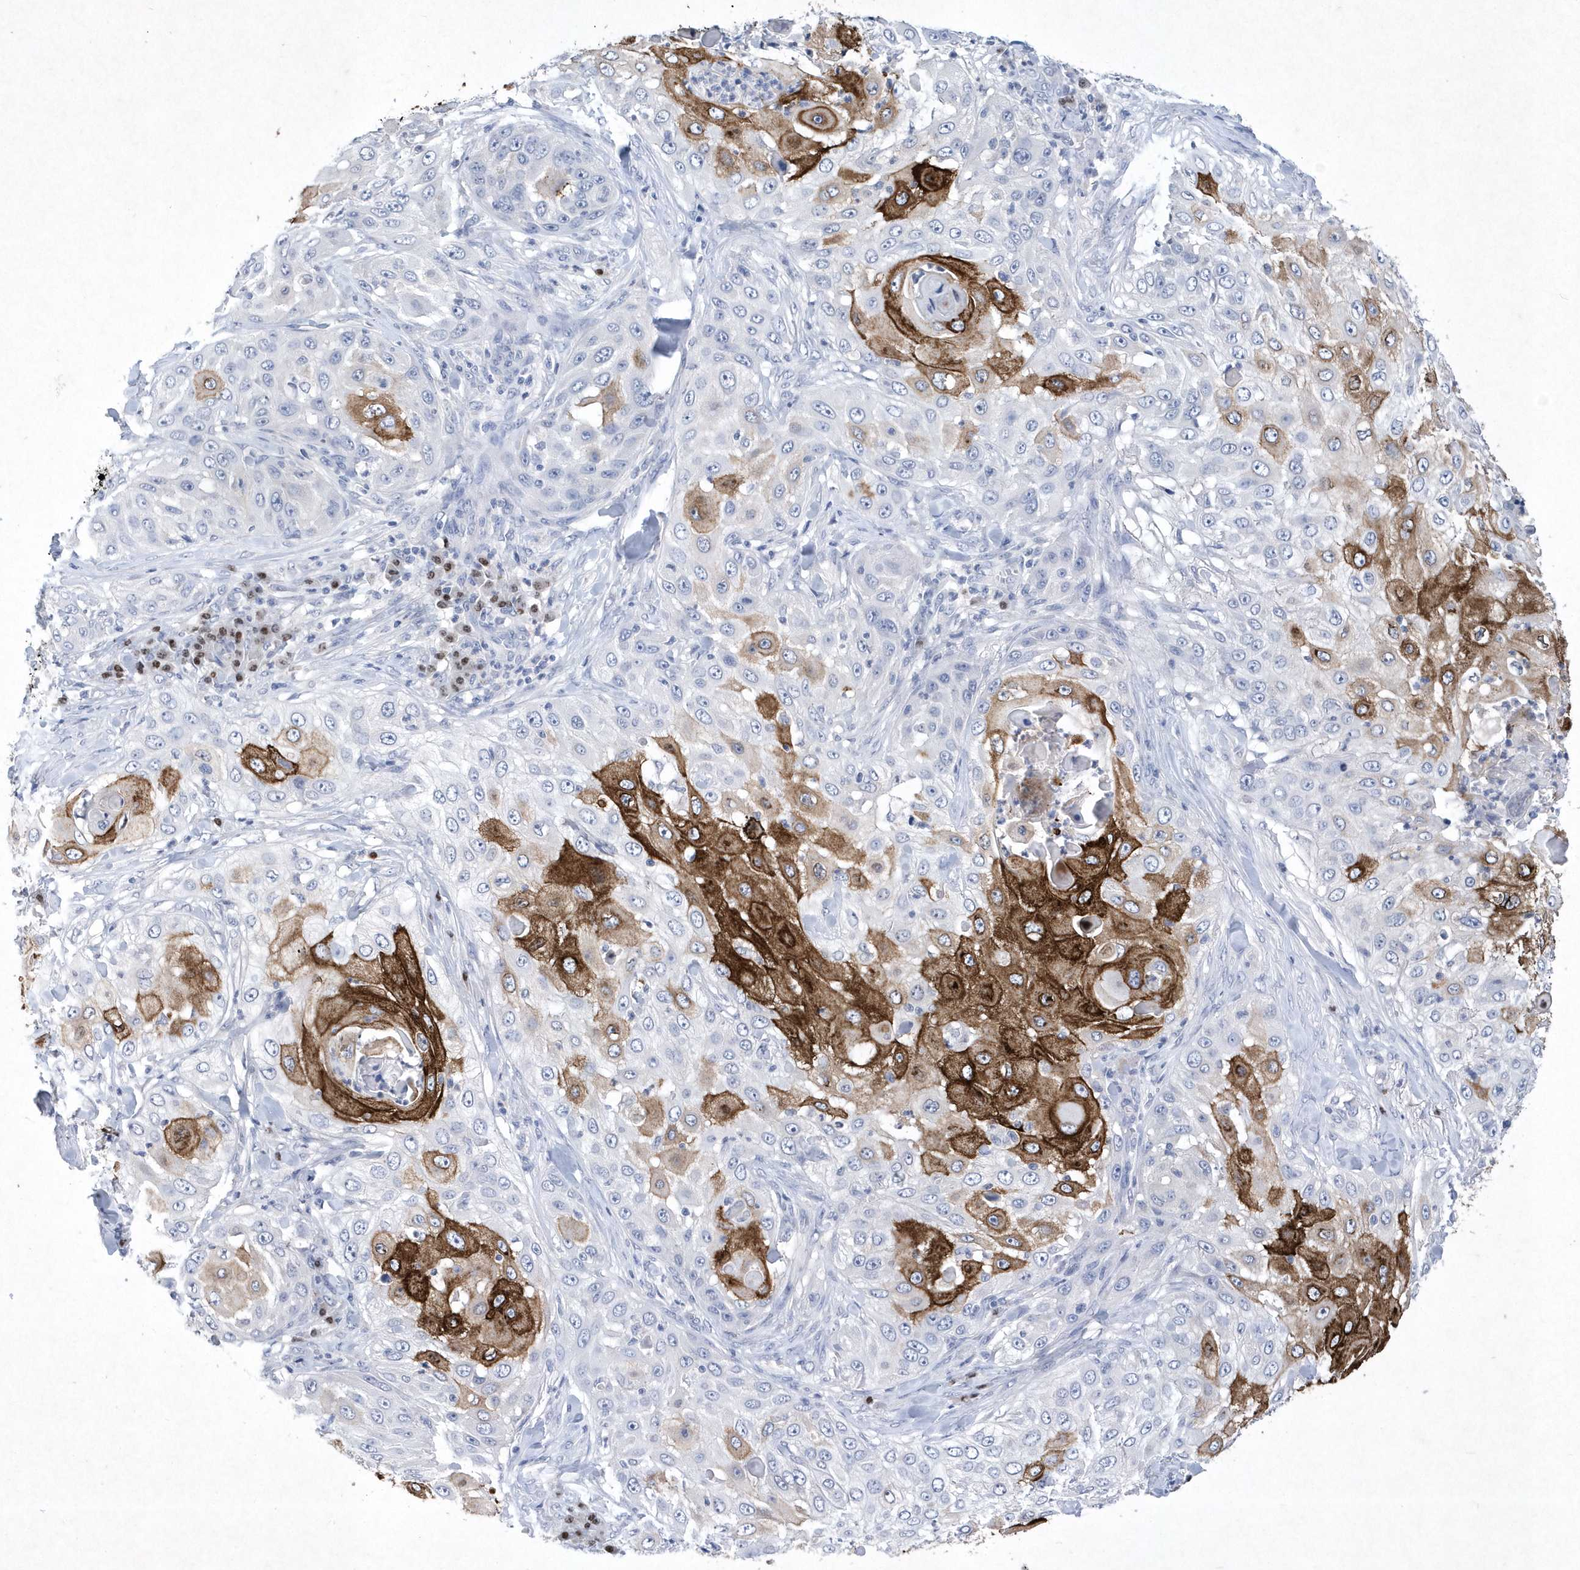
{"staining": {"intensity": "strong", "quantity": "<25%", "location": "cytoplasmic/membranous"}, "tissue": "skin cancer", "cell_type": "Tumor cells", "image_type": "cancer", "snomed": [{"axis": "morphology", "description": "Squamous cell carcinoma, NOS"}, {"axis": "topography", "description": "Skin"}], "caption": "Immunohistochemistry (IHC) photomicrograph of human skin squamous cell carcinoma stained for a protein (brown), which reveals medium levels of strong cytoplasmic/membranous expression in about <25% of tumor cells.", "gene": "BHLHA15", "patient": {"sex": "female", "age": 44}}